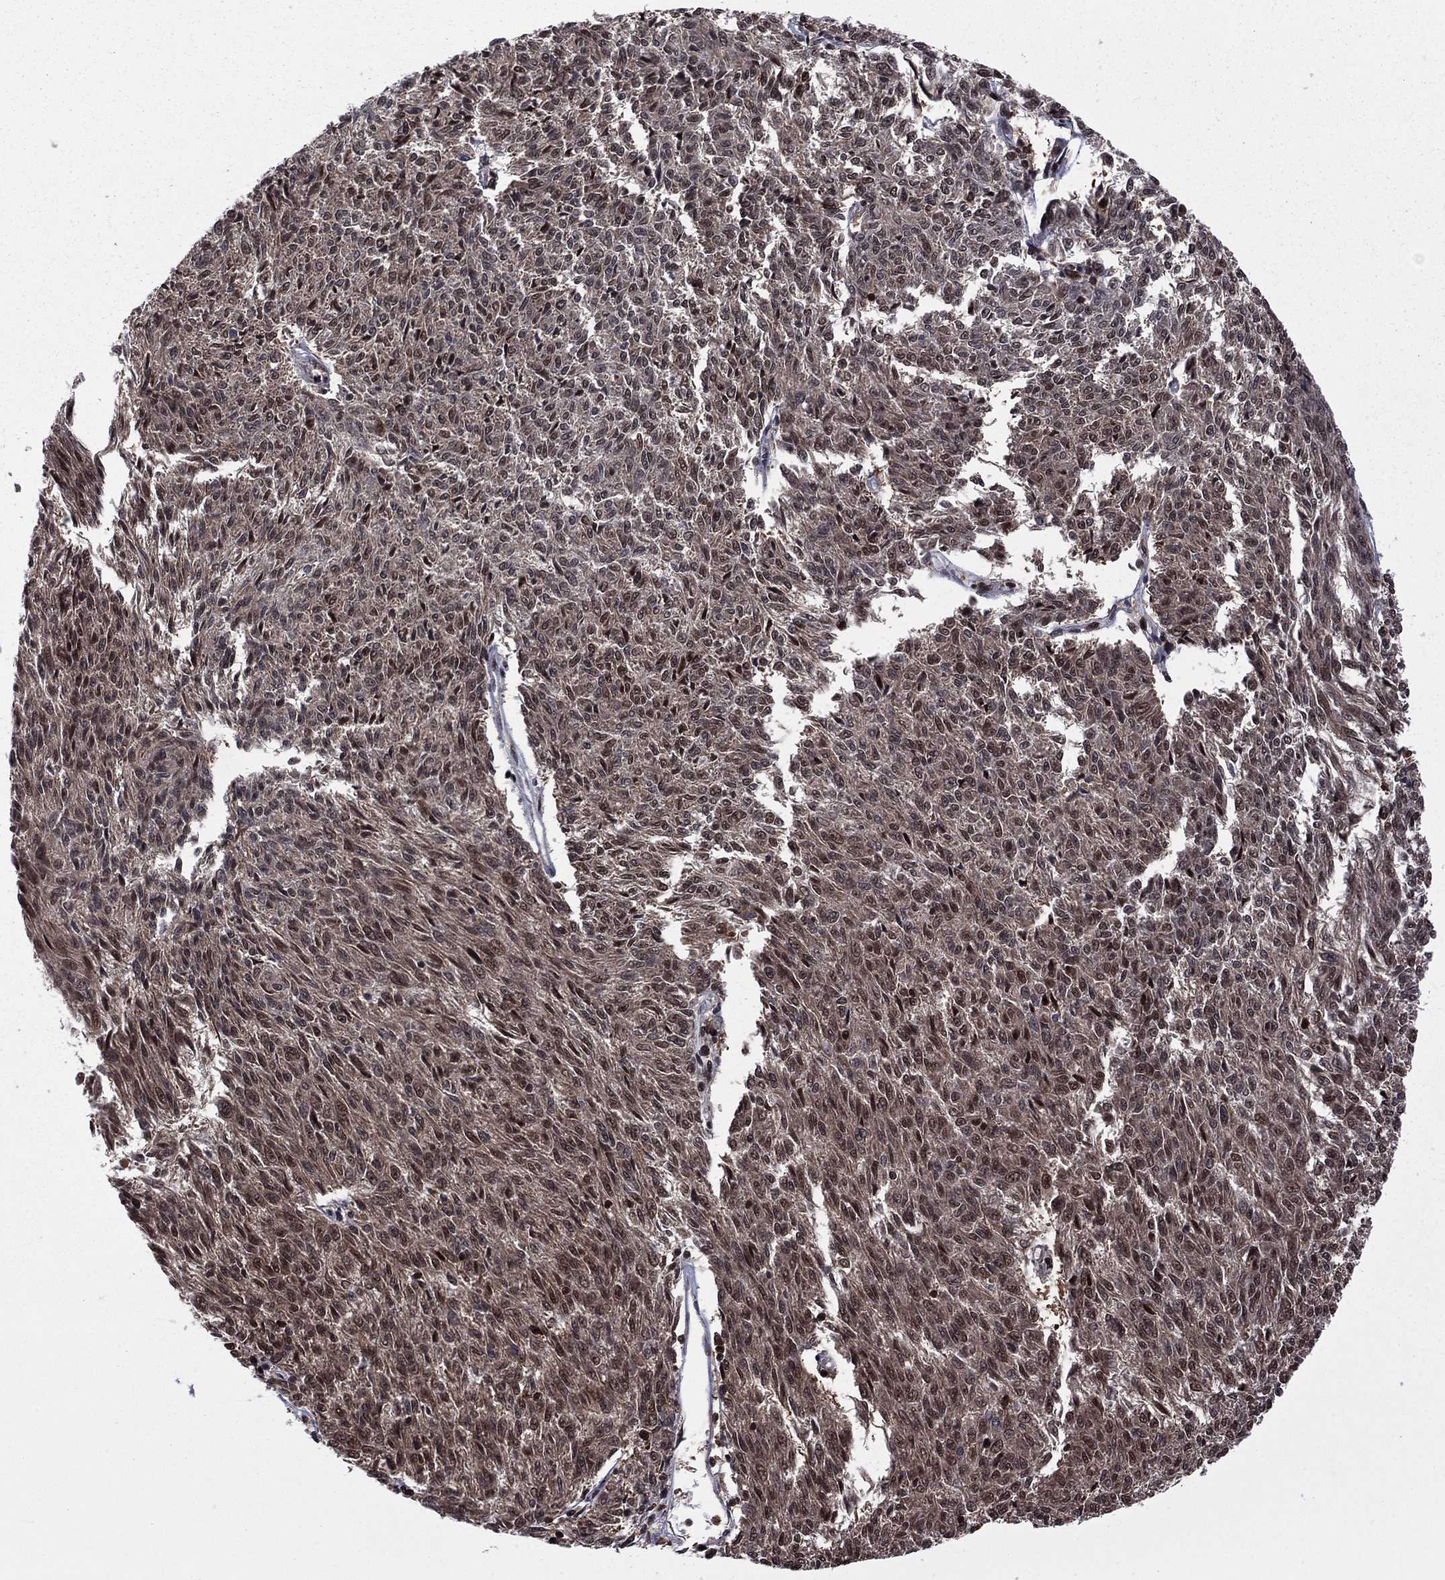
{"staining": {"intensity": "moderate", "quantity": "<25%", "location": "nuclear"}, "tissue": "melanoma", "cell_type": "Tumor cells", "image_type": "cancer", "snomed": [{"axis": "morphology", "description": "Malignant melanoma, NOS"}, {"axis": "topography", "description": "Skin"}], "caption": "This image shows melanoma stained with immunohistochemistry (IHC) to label a protein in brown. The nuclear of tumor cells show moderate positivity for the protein. Nuclei are counter-stained blue.", "gene": "PSMD2", "patient": {"sex": "female", "age": 72}}